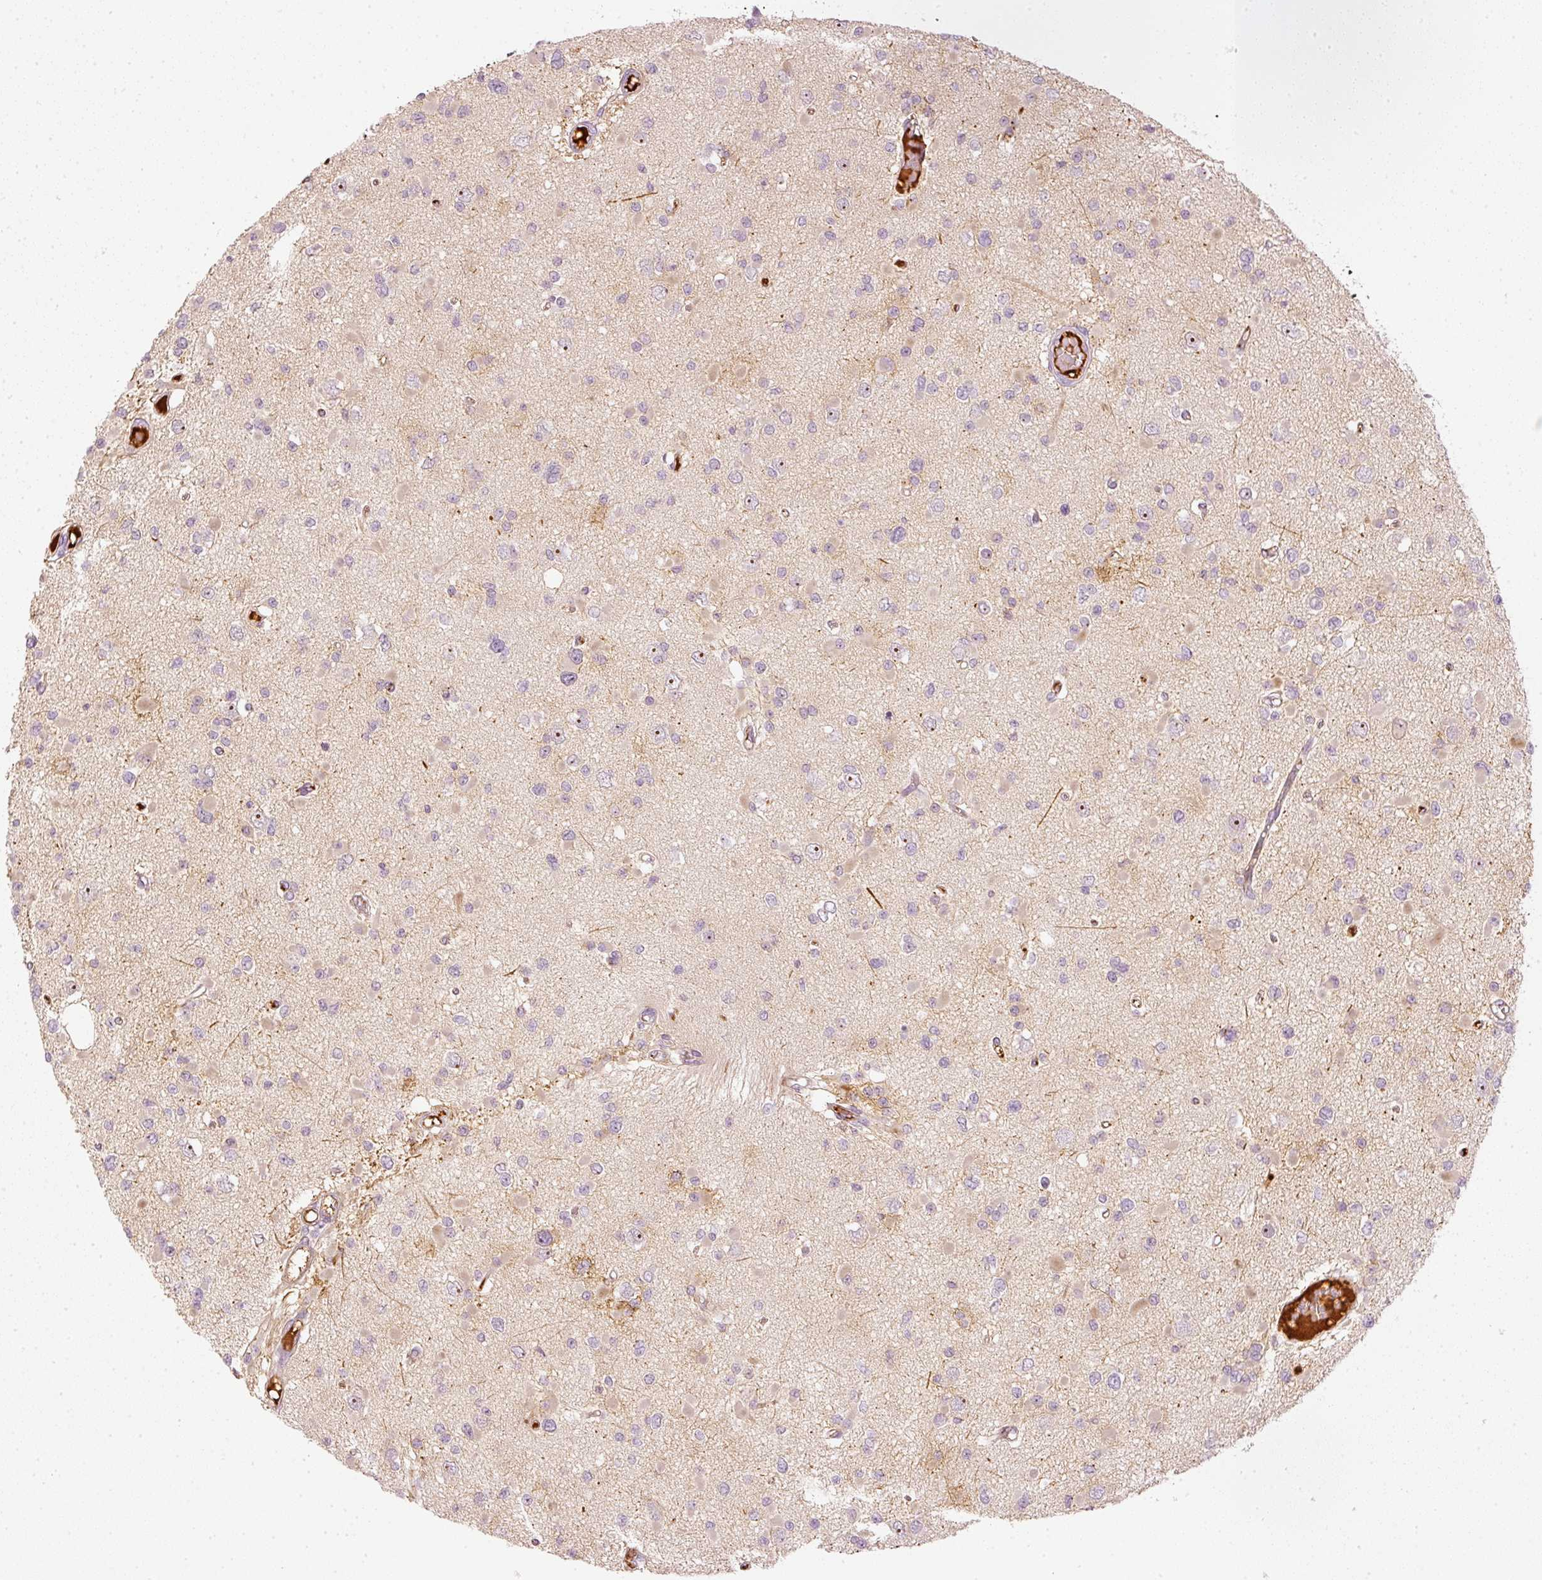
{"staining": {"intensity": "negative", "quantity": "none", "location": "none"}, "tissue": "glioma", "cell_type": "Tumor cells", "image_type": "cancer", "snomed": [{"axis": "morphology", "description": "Glioma, malignant, Low grade"}, {"axis": "topography", "description": "Brain"}], "caption": "A high-resolution photomicrograph shows immunohistochemistry (IHC) staining of glioma, which displays no significant staining in tumor cells.", "gene": "VCAM1", "patient": {"sex": "female", "age": 22}}